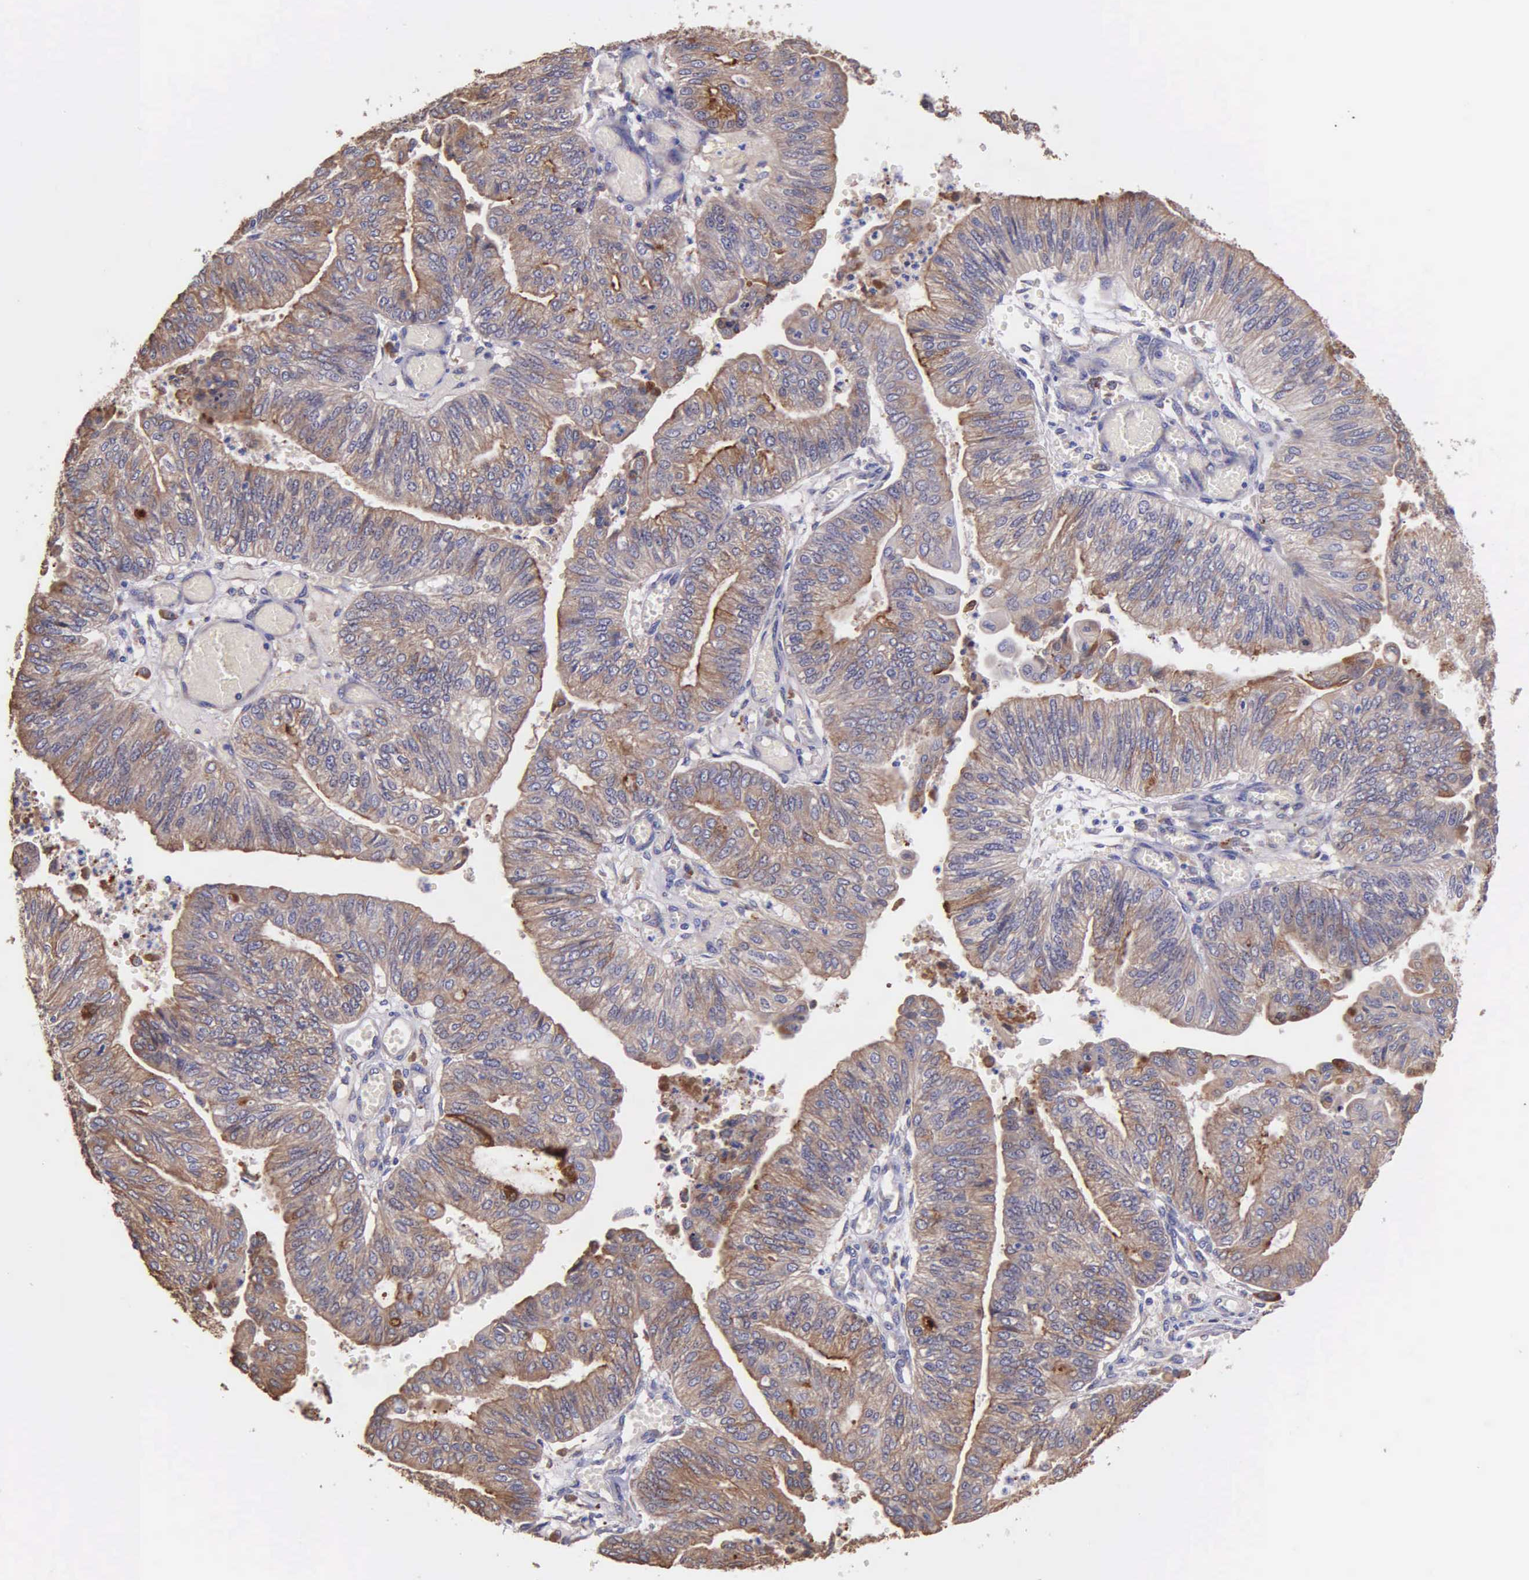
{"staining": {"intensity": "weak", "quantity": ">75%", "location": "cytoplasmic/membranous"}, "tissue": "endometrial cancer", "cell_type": "Tumor cells", "image_type": "cancer", "snomed": [{"axis": "morphology", "description": "Adenocarcinoma, NOS"}, {"axis": "topography", "description": "Endometrium"}], "caption": "Immunohistochemical staining of human endometrial cancer (adenocarcinoma) demonstrates low levels of weak cytoplasmic/membranous protein expression in about >75% of tumor cells.", "gene": "ZC3H12B", "patient": {"sex": "female", "age": 59}}